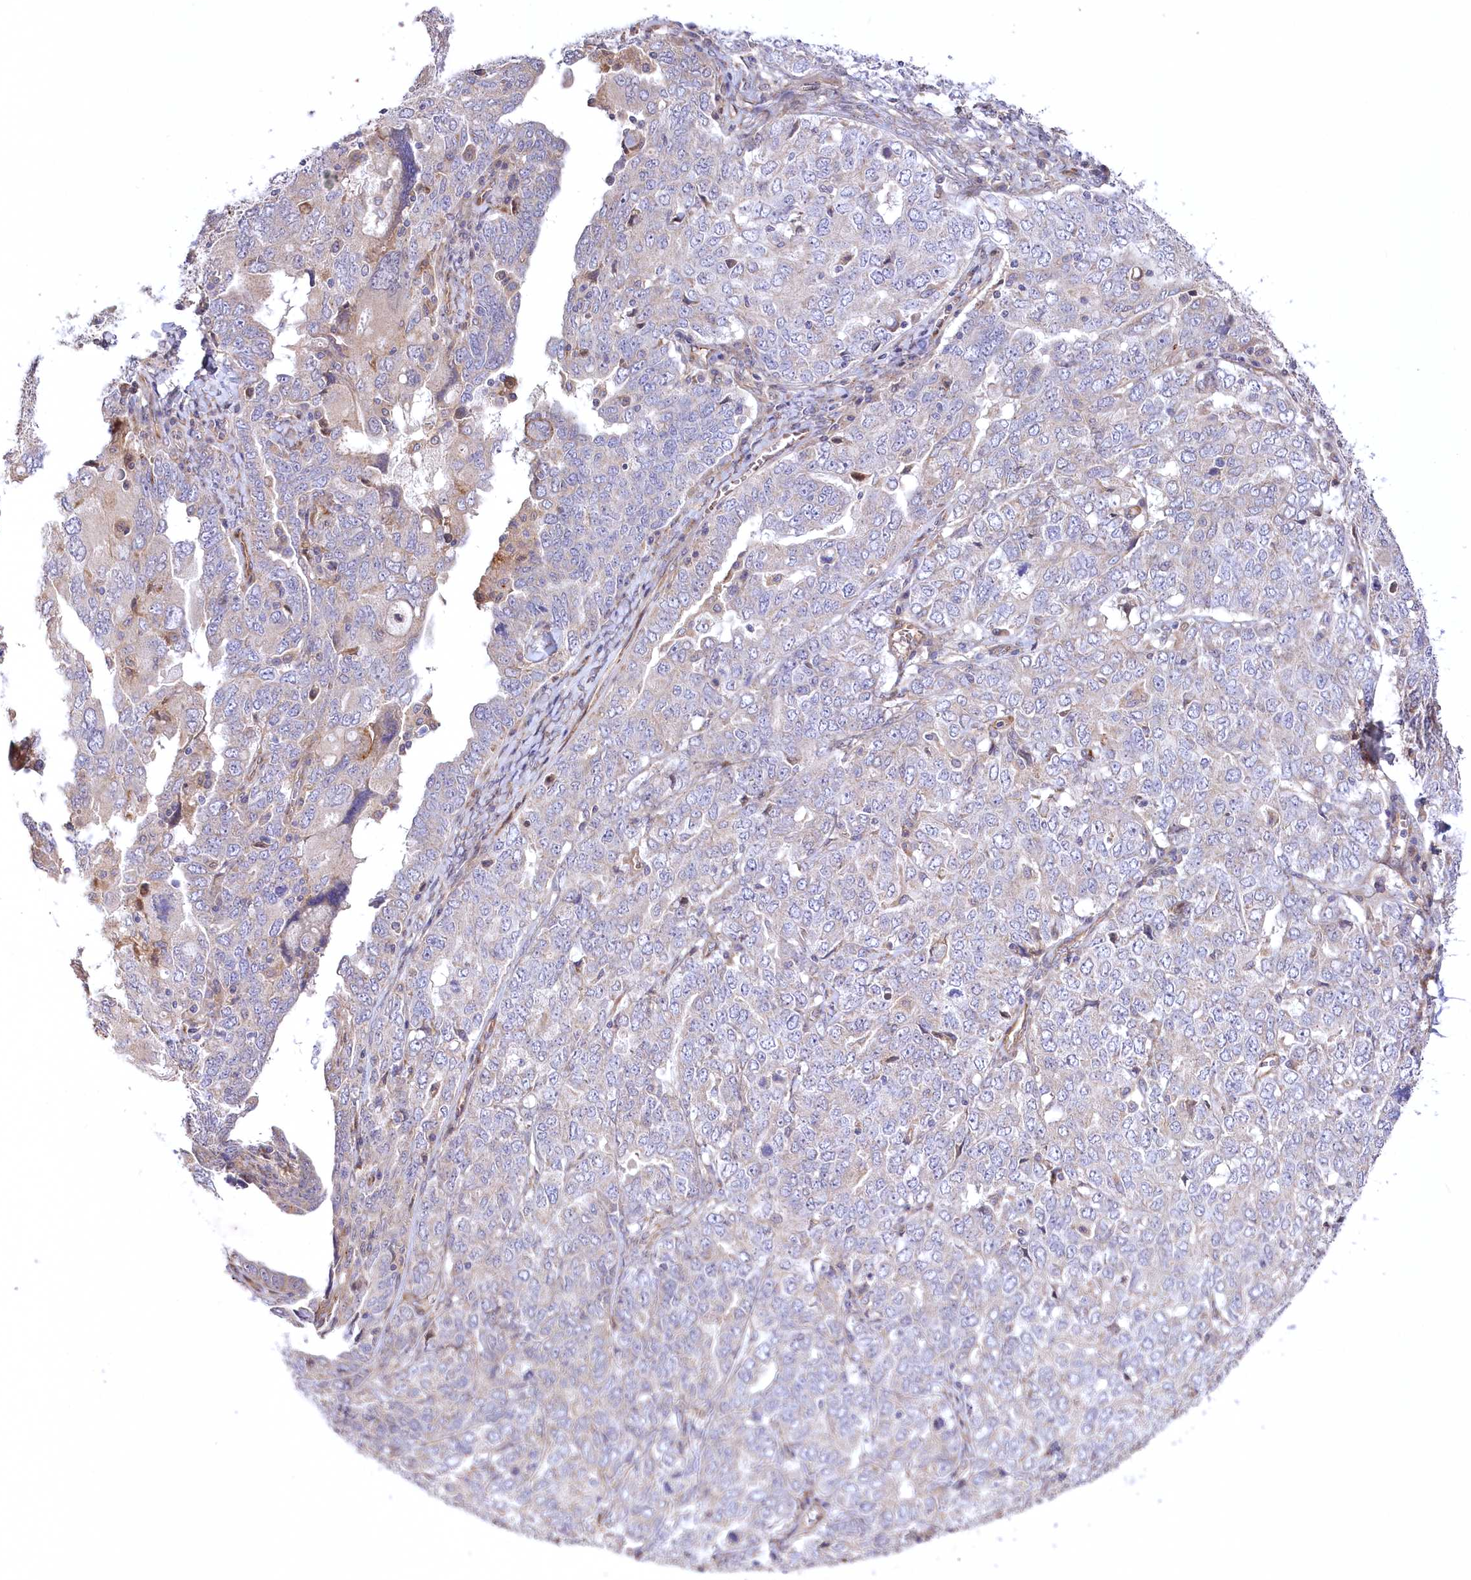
{"staining": {"intensity": "negative", "quantity": "none", "location": "none"}, "tissue": "ovarian cancer", "cell_type": "Tumor cells", "image_type": "cancer", "snomed": [{"axis": "morphology", "description": "Carcinoma, endometroid"}, {"axis": "topography", "description": "Ovary"}], "caption": "Histopathology image shows no protein expression in tumor cells of ovarian cancer (endometroid carcinoma) tissue.", "gene": "TRUB1", "patient": {"sex": "female", "age": 62}}